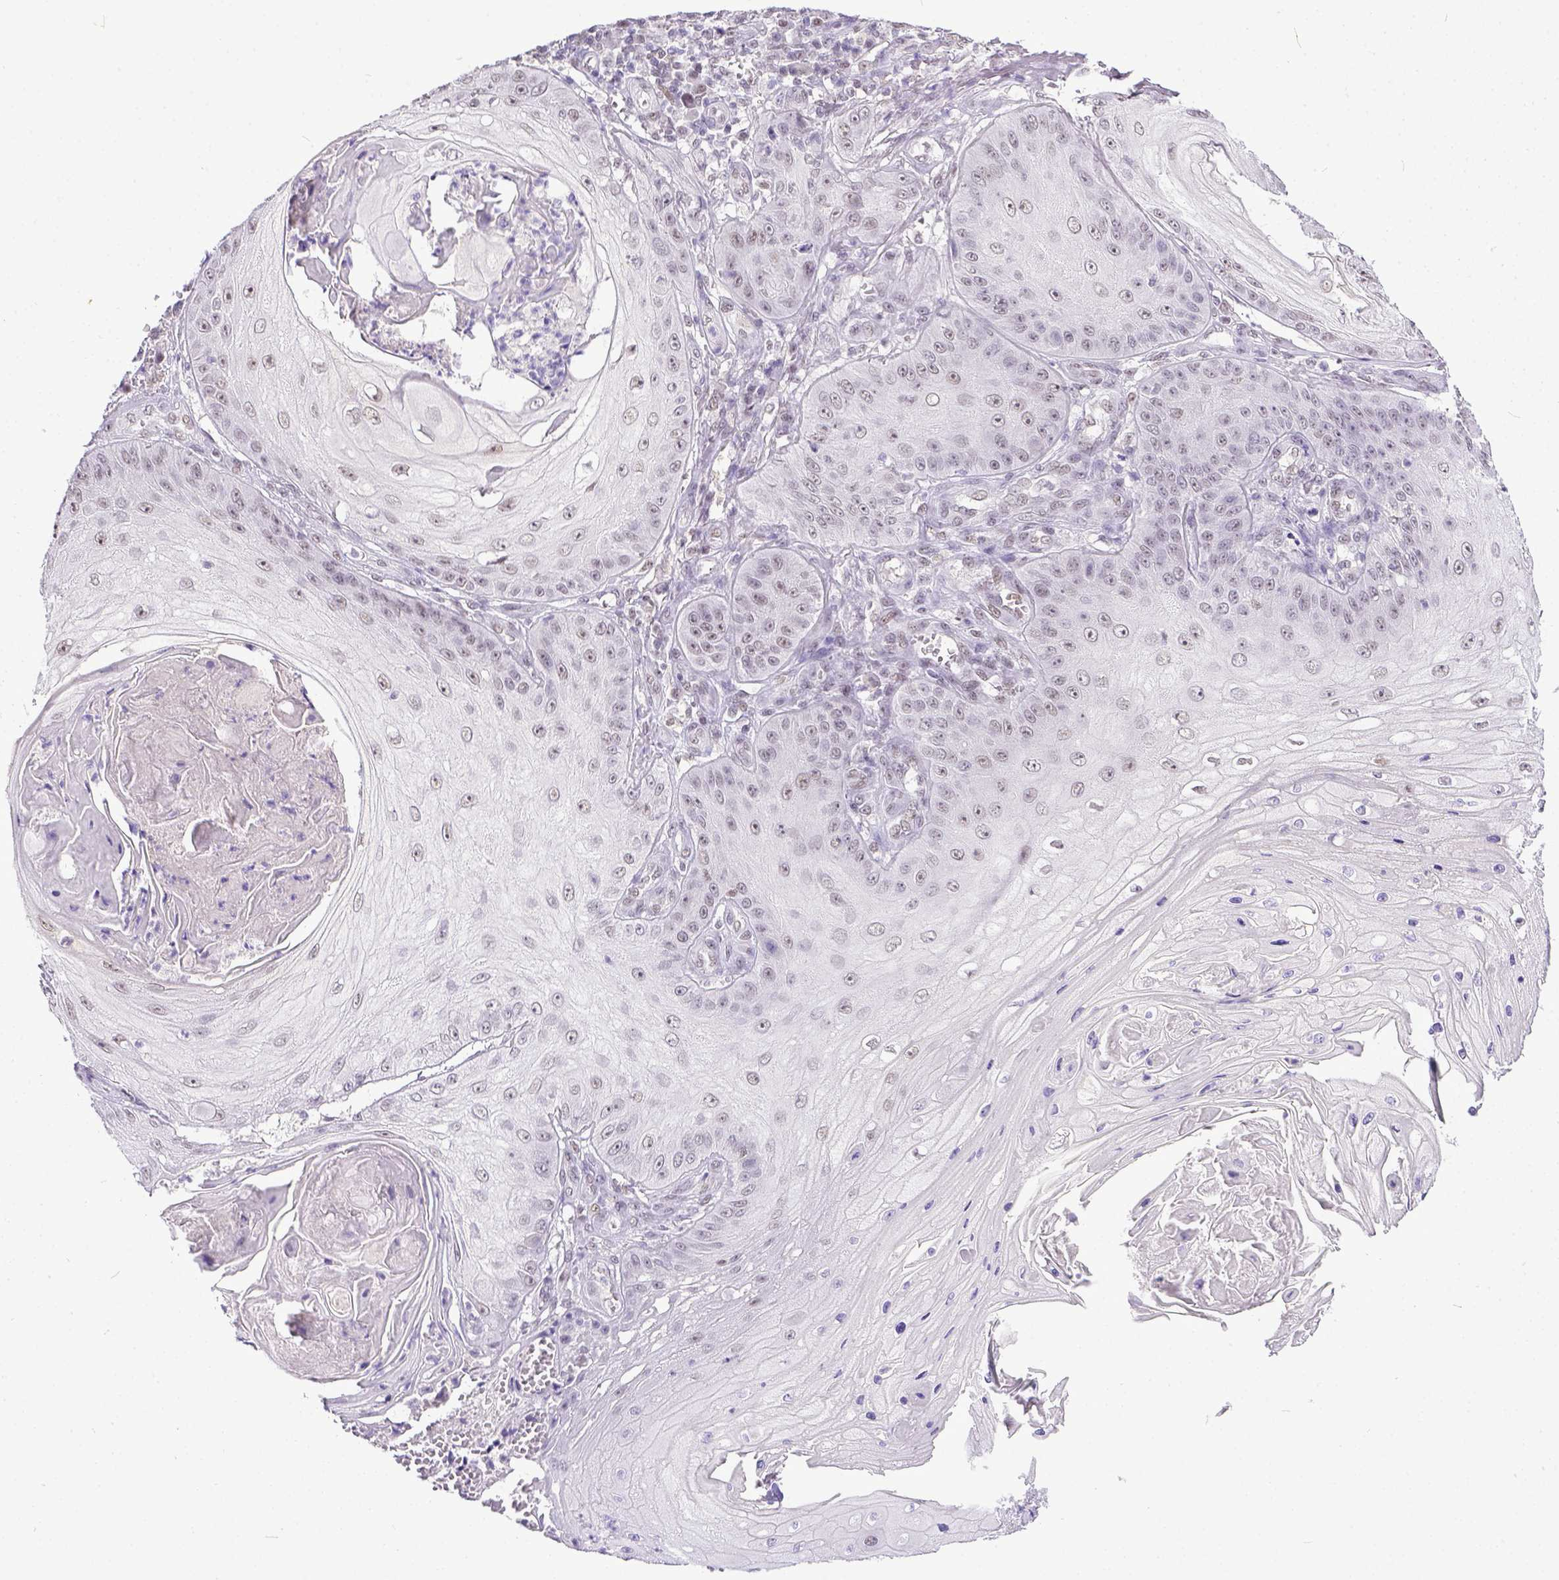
{"staining": {"intensity": "weak", "quantity": ">75%", "location": "nuclear"}, "tissue": "skin cancer", "cell_type": "Tumor cells", "image_type": "cancer", "snomed": [{"axis": "morphology", "description": "Squamous cell carcinoma, NOS"}, {"axis": "topography", "description": "Skin"}], "caption": "Skin cancer (squamous cell carcinoma) tissue demonstrates weak nuclear expression in approximately >75% of tumor cells, visualized by immunohistochemistry. (DAB IHC with brightfield microscopy, high magnification).", "gene": "ERCC1", "patient": {"sex": "male", "age": 70}}